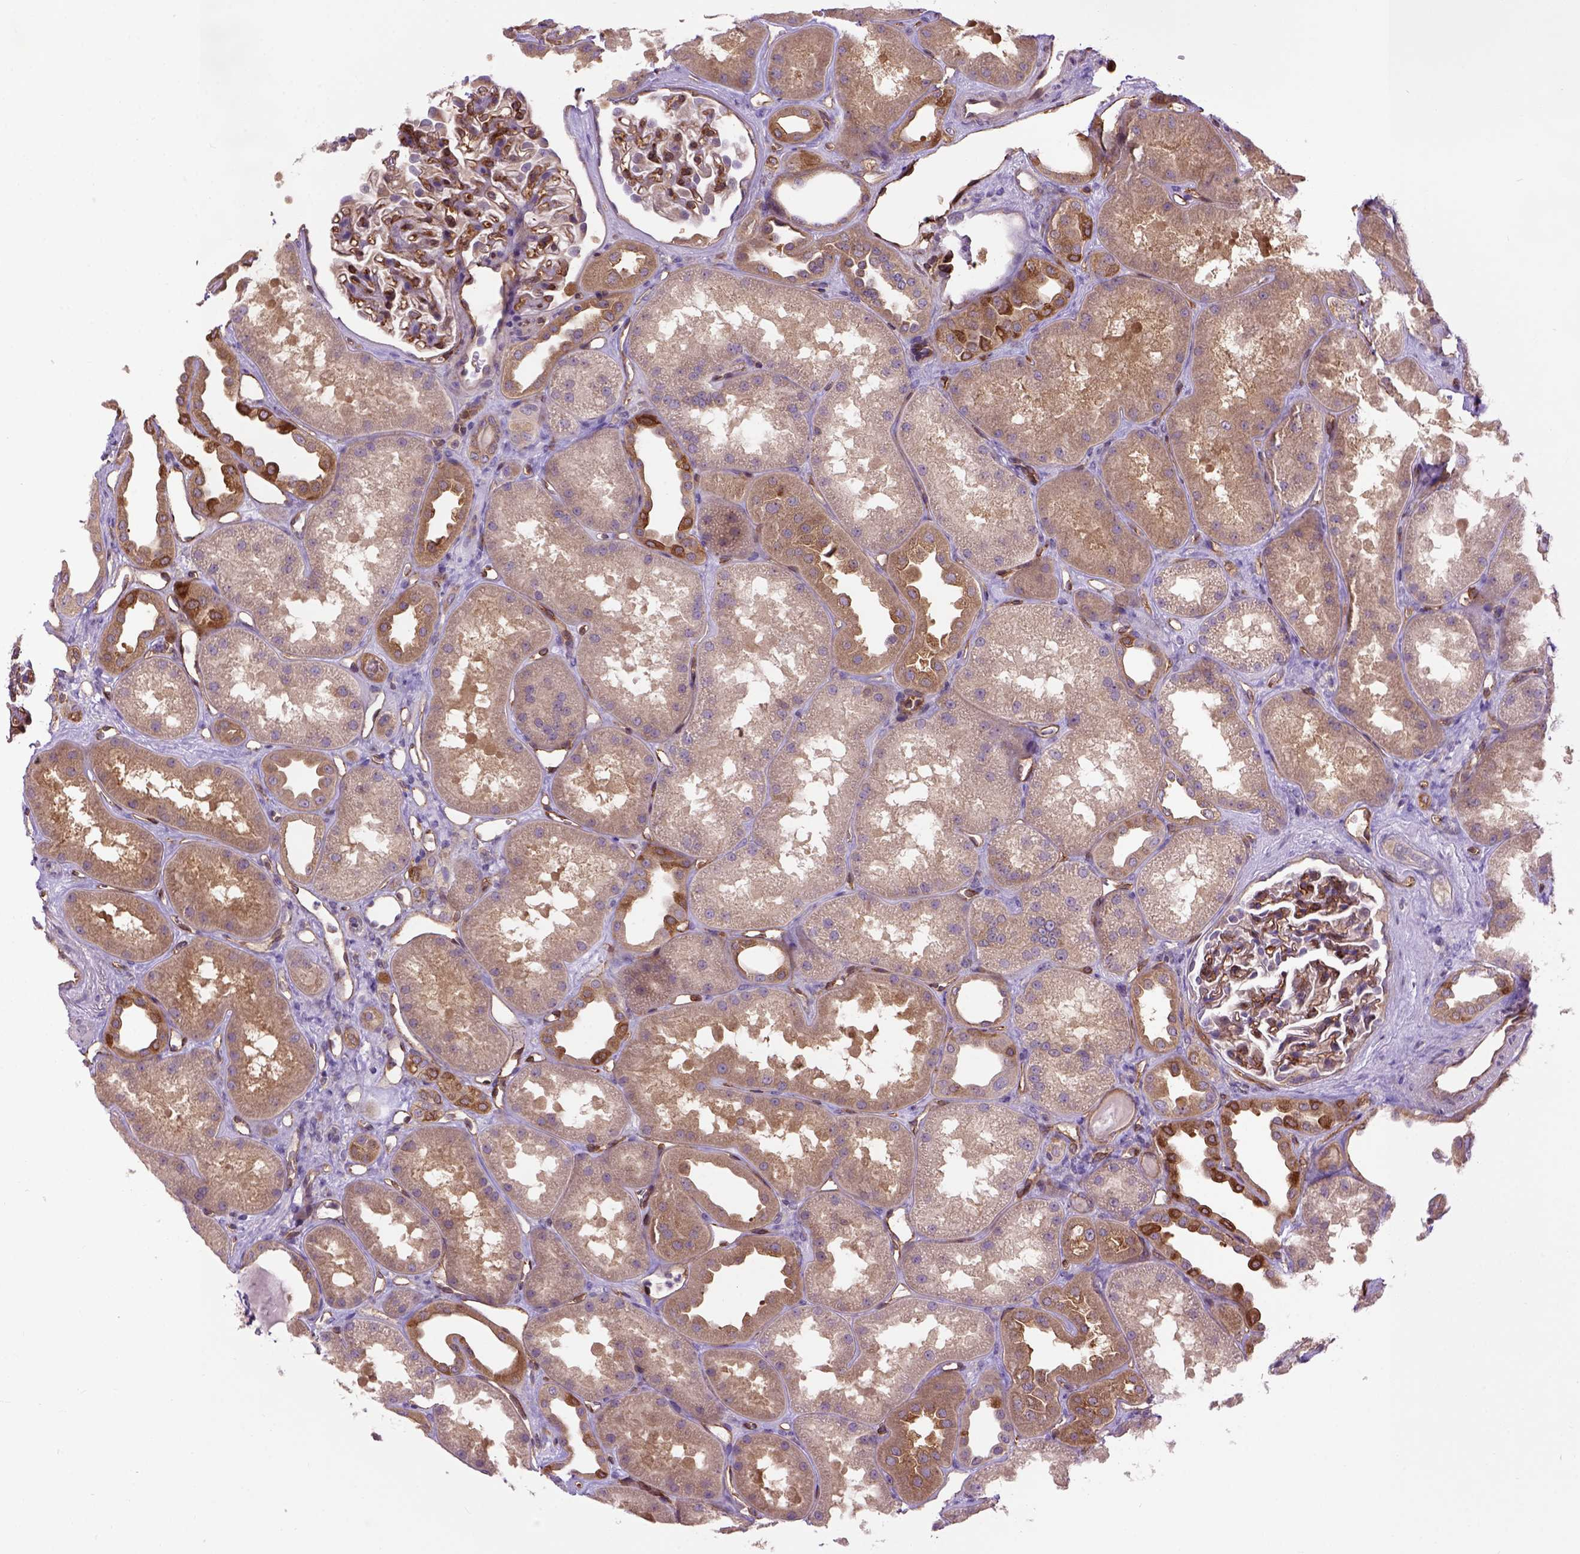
{"staining": {"intensity": "strong", "quantity": ">75%", "location": "cytoplasmic/membranous"}, "tissue": "kidney", "cell_type": "Cells in glomeruli", "image_type": "normal", "snomed": [{"axis": "morphology", "description": "Normal tissue, NOS"}, {"axis": "topography", "description": "Kidney"}], "caption": "This is a micrograph of immunohistochemistry (IHC) staining of benign kidney, which shows strong positivity in the cytoplasmic/membranous of cells in glomeruli.", "gene": "CASKIN2", "patient": {"sex": "male", "age": 61}}